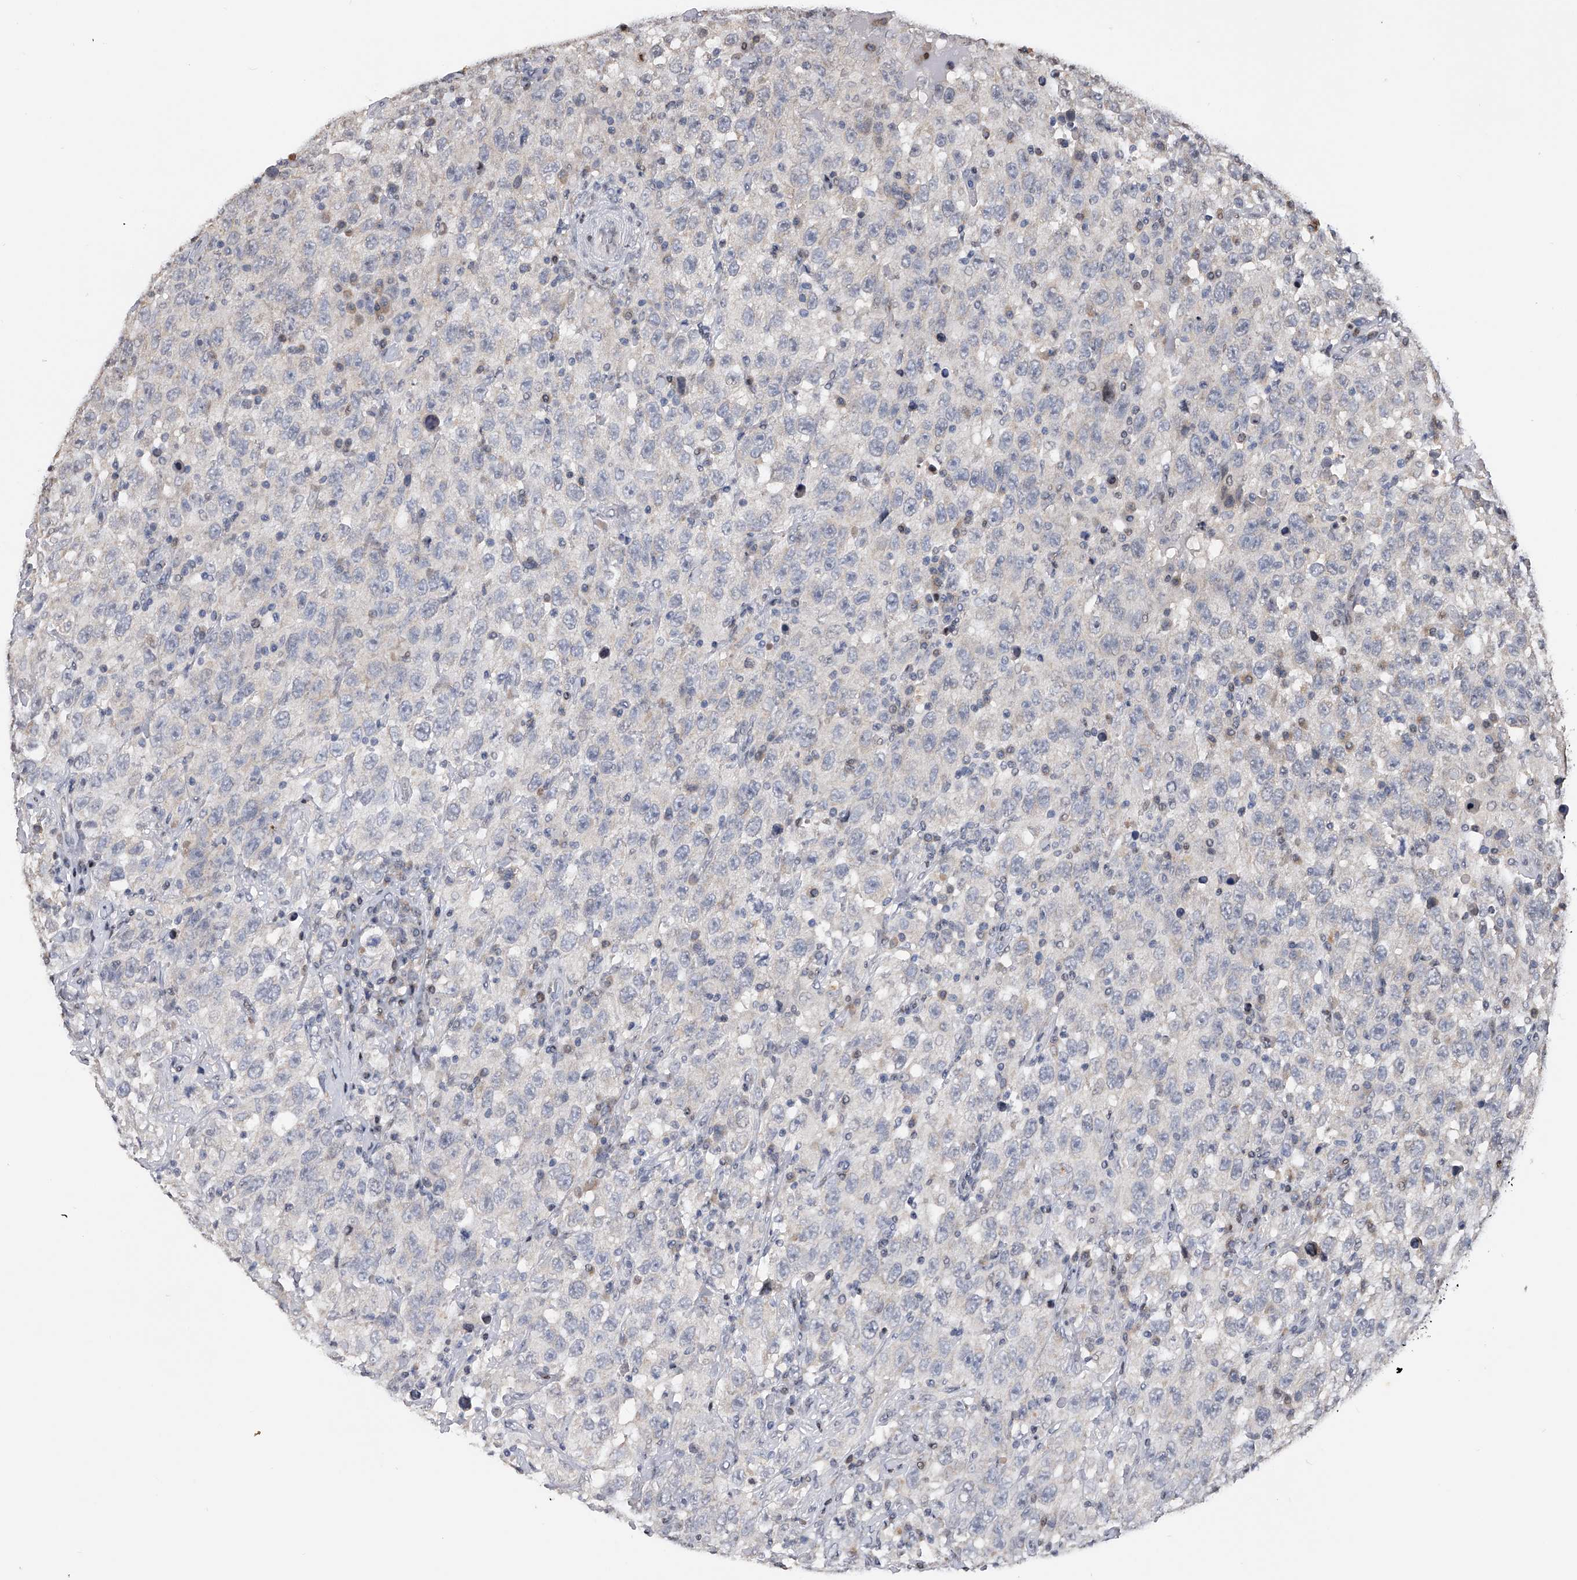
{"staining": {"intensity": "negative", "quantity": "none", "location": "none"}, "tissue": "testis cancer", "cell_type": "Tumor cells", "image_type": "cancer", "snomed": [{"axis": "morphology", "description": "Seminoma, NOS"}, {"axis": "topography", "description": "Testis"}], "caption": "Tumor cells show no significant positivity in seminoma (testis).", "gene": "RWDD2A", "patient": {"sex": "male", "age": 65}}